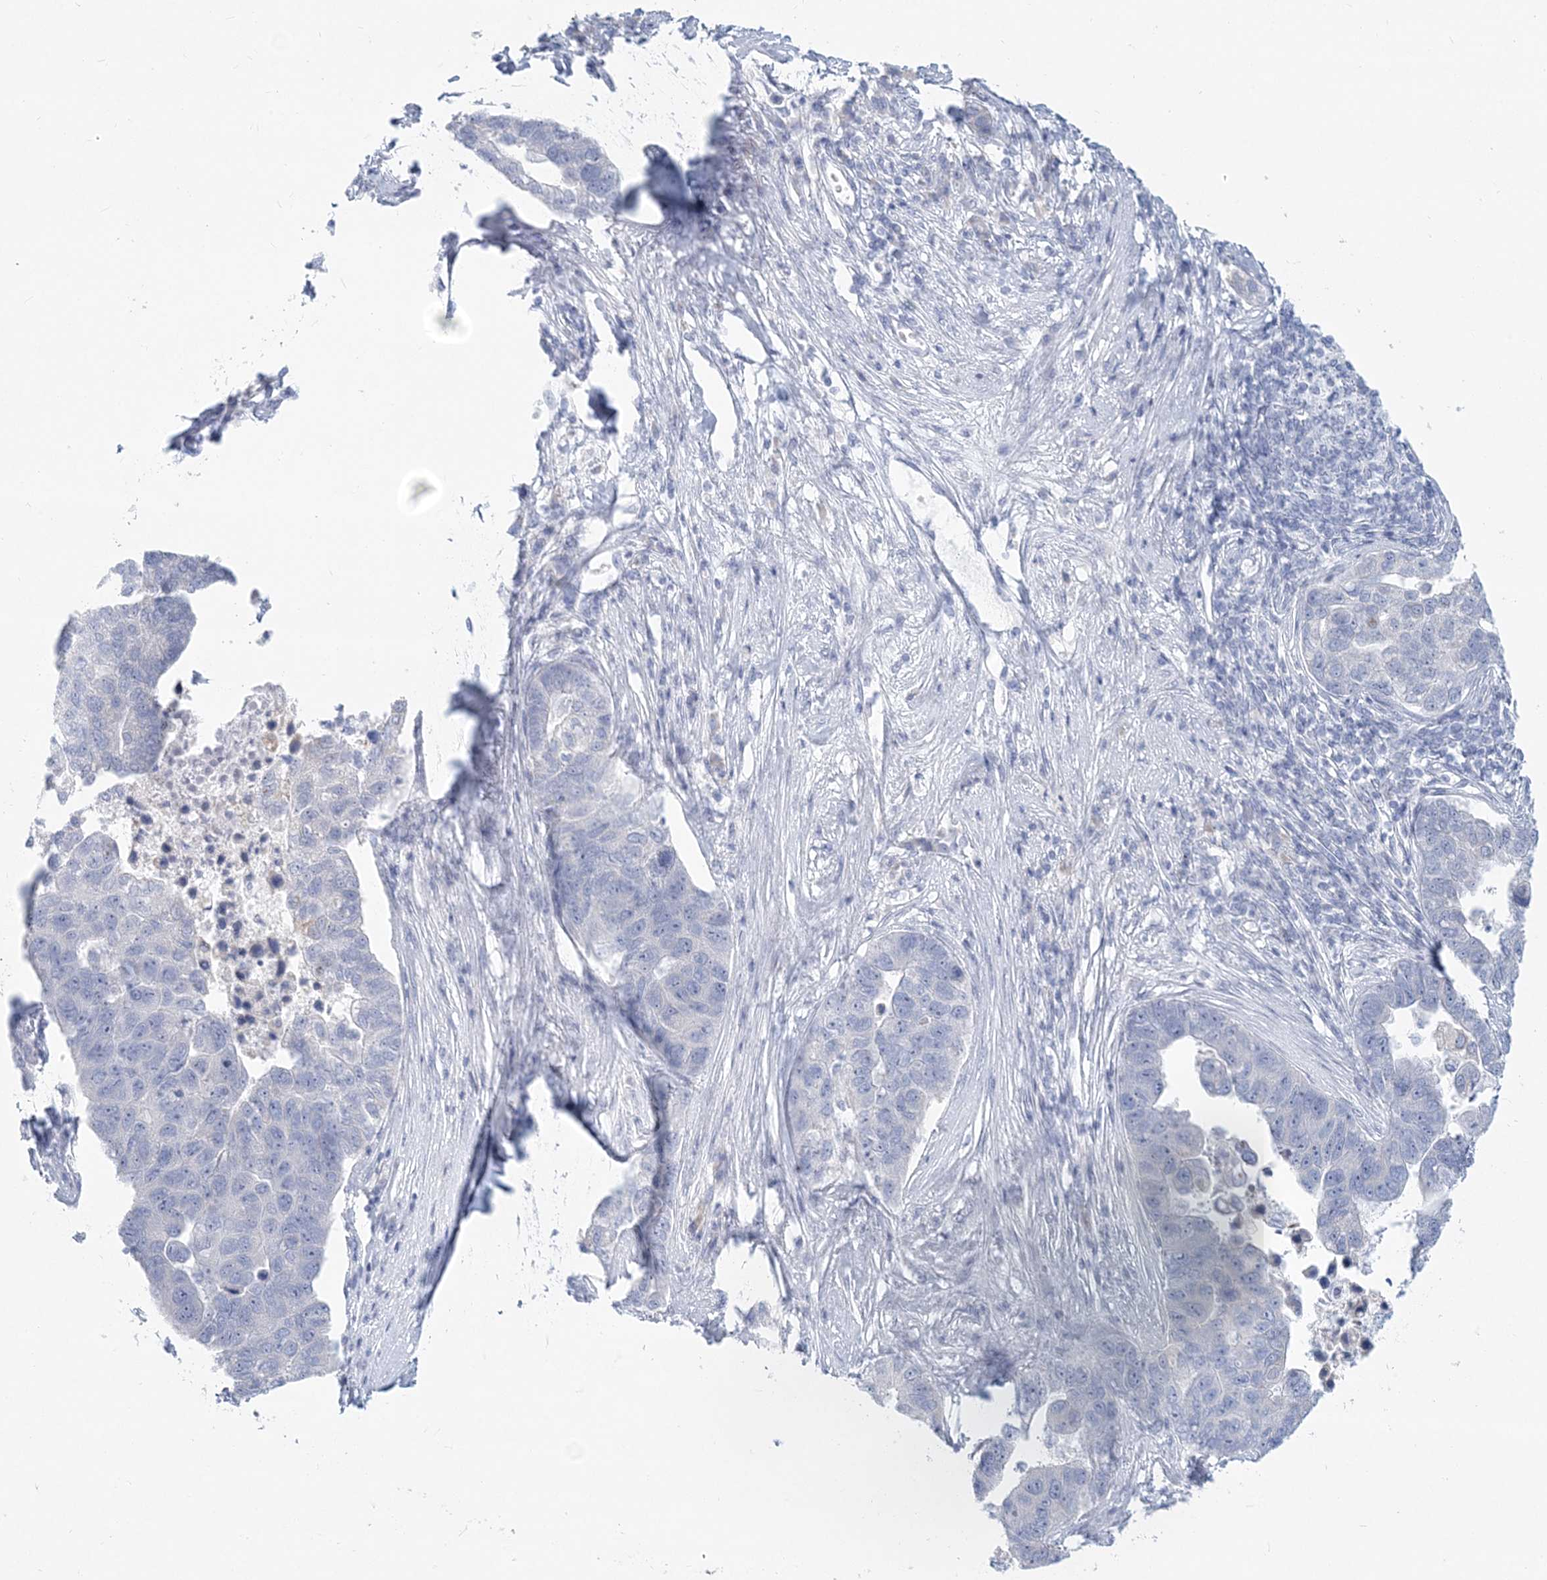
{"staining": {"intensity": "negative", "quantity": "none", "location": "none"}, "tissue": "pancreatic cancer", "cell_type": "Tumor cells", "image_type": "cancer", "snomed": [{"axis": "morphology", "description": "Adenocarcinoma, NOS"}, {"axis": "topography", "description": "Pancreas"}], "caption": "DAB immunohistochemical staining of human pancreatic adenocarcinoma reveals no significant staining in tumor cells.", "gene": "CSN1S1", "patient": {"sex": "female", "age": 61}}